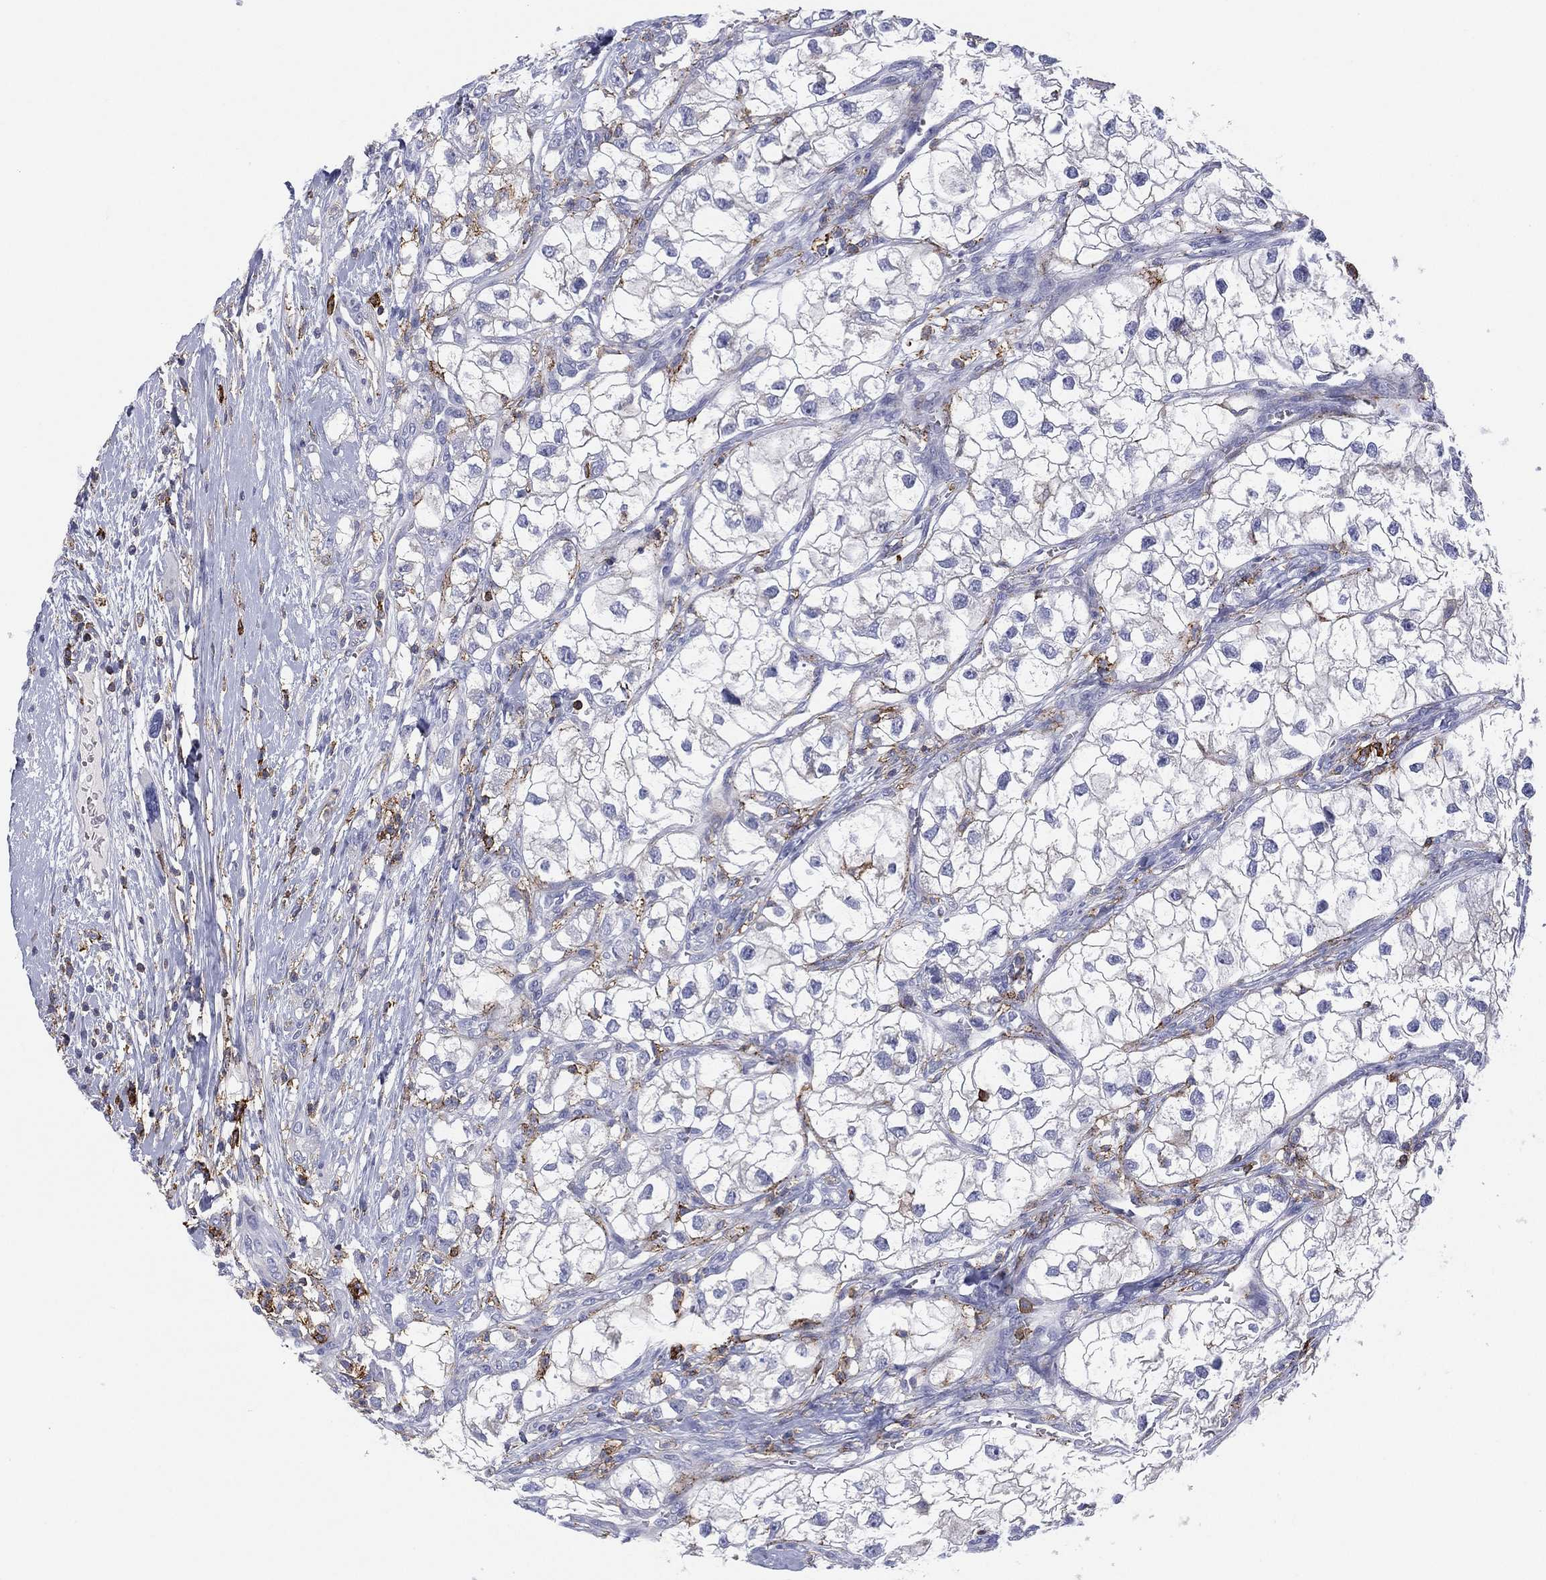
{"staining": {"intensity": "negative", "quantity": "none", "location": "none"}, "tissue": "renal cancer", "cell_type": "Tumor cells", "image_type": "cancer", "snomed": [{"axis": "morphology", "description": "Adenocarcinoma, NOS"}, {"axis": "topography", "description": "Kidney"}], "caption": "Immunohistochemistry photomicrograph of human renal adenocarcinoma stained for a protein (brown), which shows no staining in tumor cells.", "gene": "SELPLG", "patient": {"sex": "male", "age": 59}}